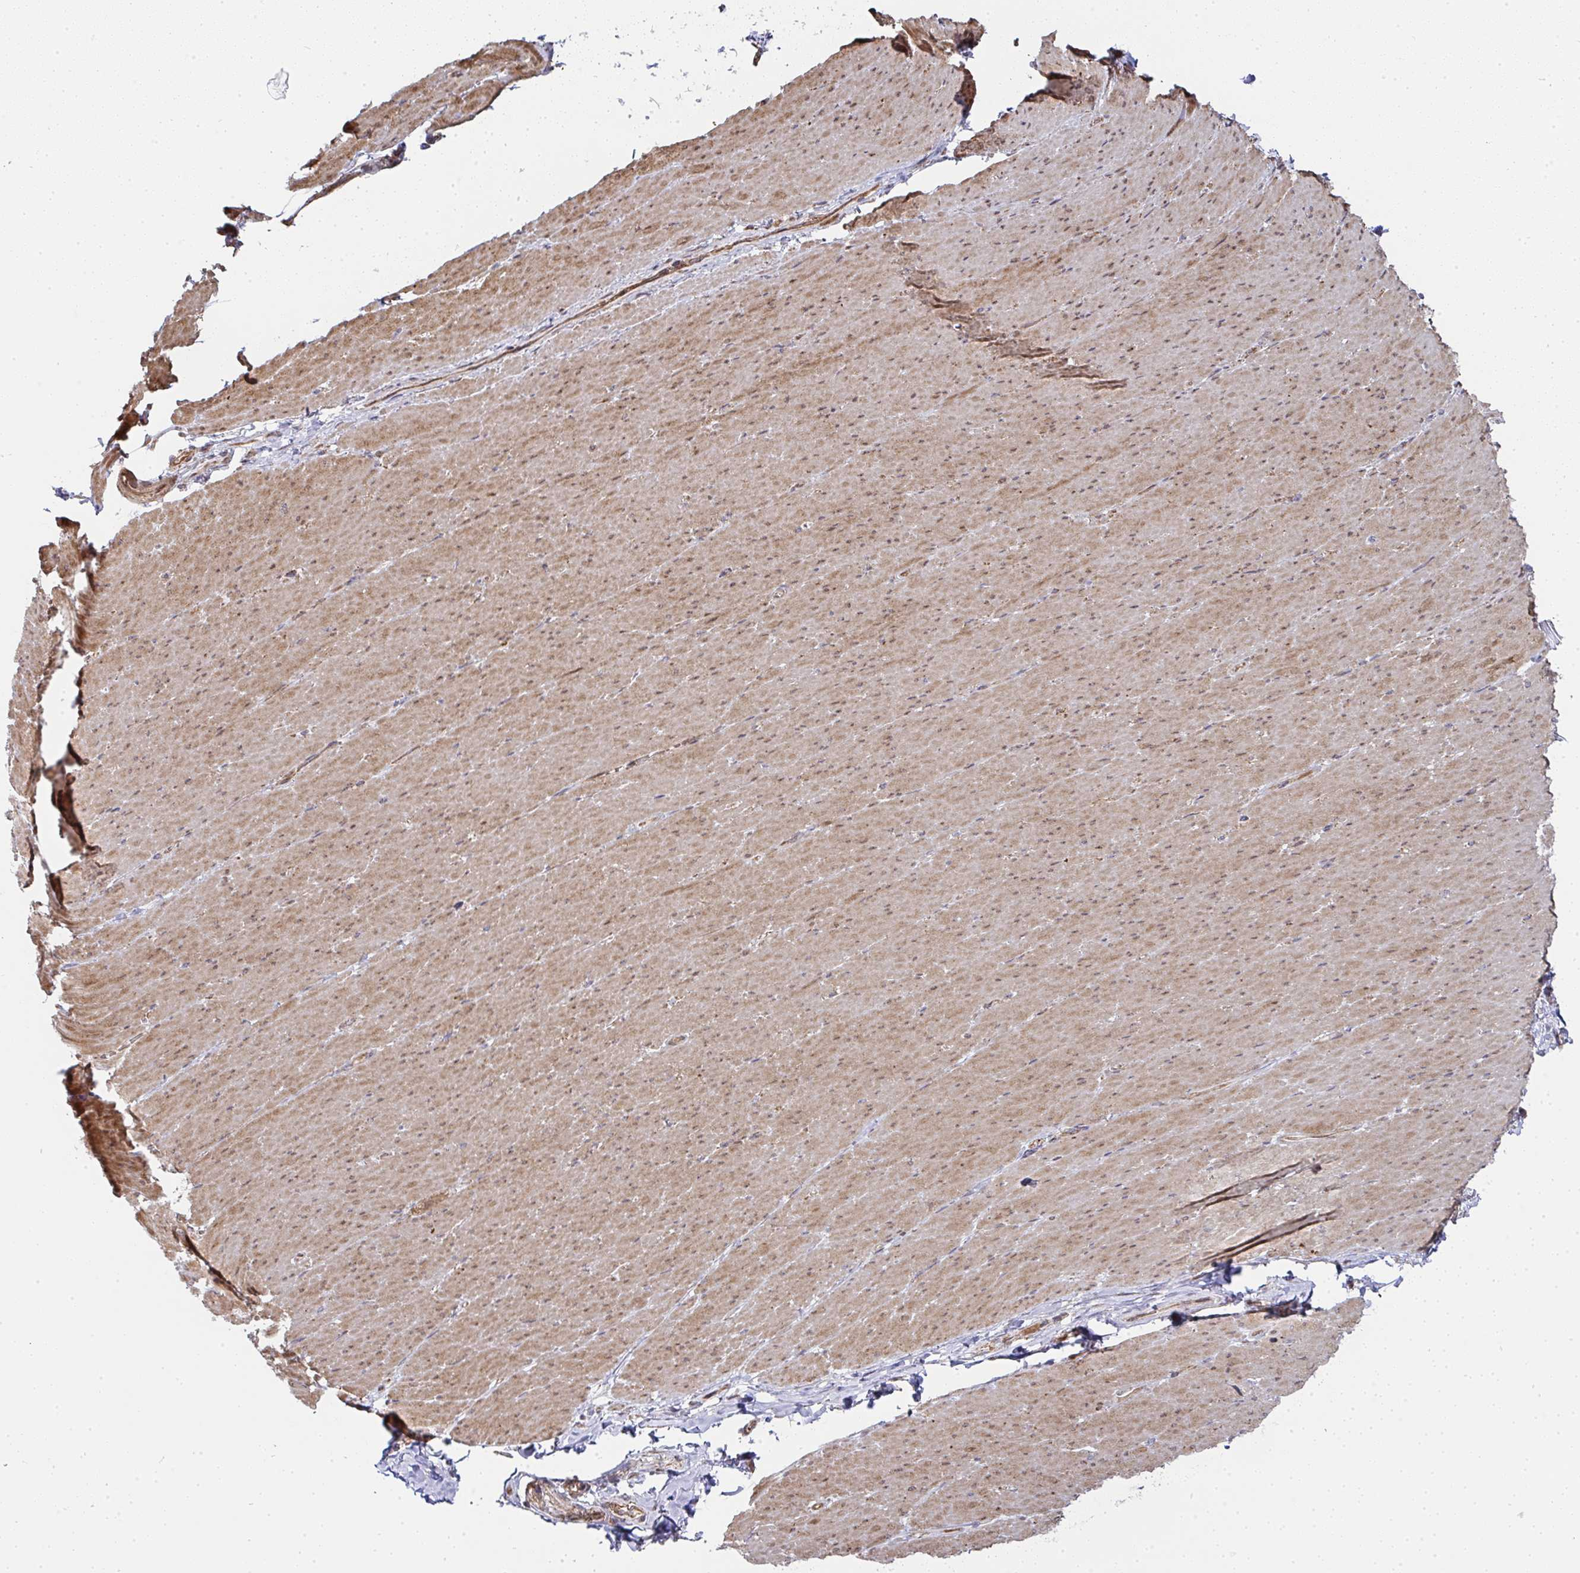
{"staining": {"intensity": "moderate", "quantity": ">75%", "location": "cytoplasmic/membranous"}, "tissue": "smooth muscle", "cell_type": "Smooth muscle cells", "image_type": "normal", "snomed": [{"axis": "morphology", "description": "Normal tissue, NOS"}, {"axis": "topography", "description": "Smooth muscle"}, {"axis": "topography", "description": "Rectum"}], "caption": "Moderate cytoplasmic/membranous protein positivity is appreciated in about >75% of smooth muscle cells in smooth muscle. The staining was performed using DAB to visualize the protein expression in brown, while the nuclei were stained in blue with hematoxylin (Magnification: 20x).", "gene": "AGTPBP1", "patient": {"sex": "male", "age": 53}}